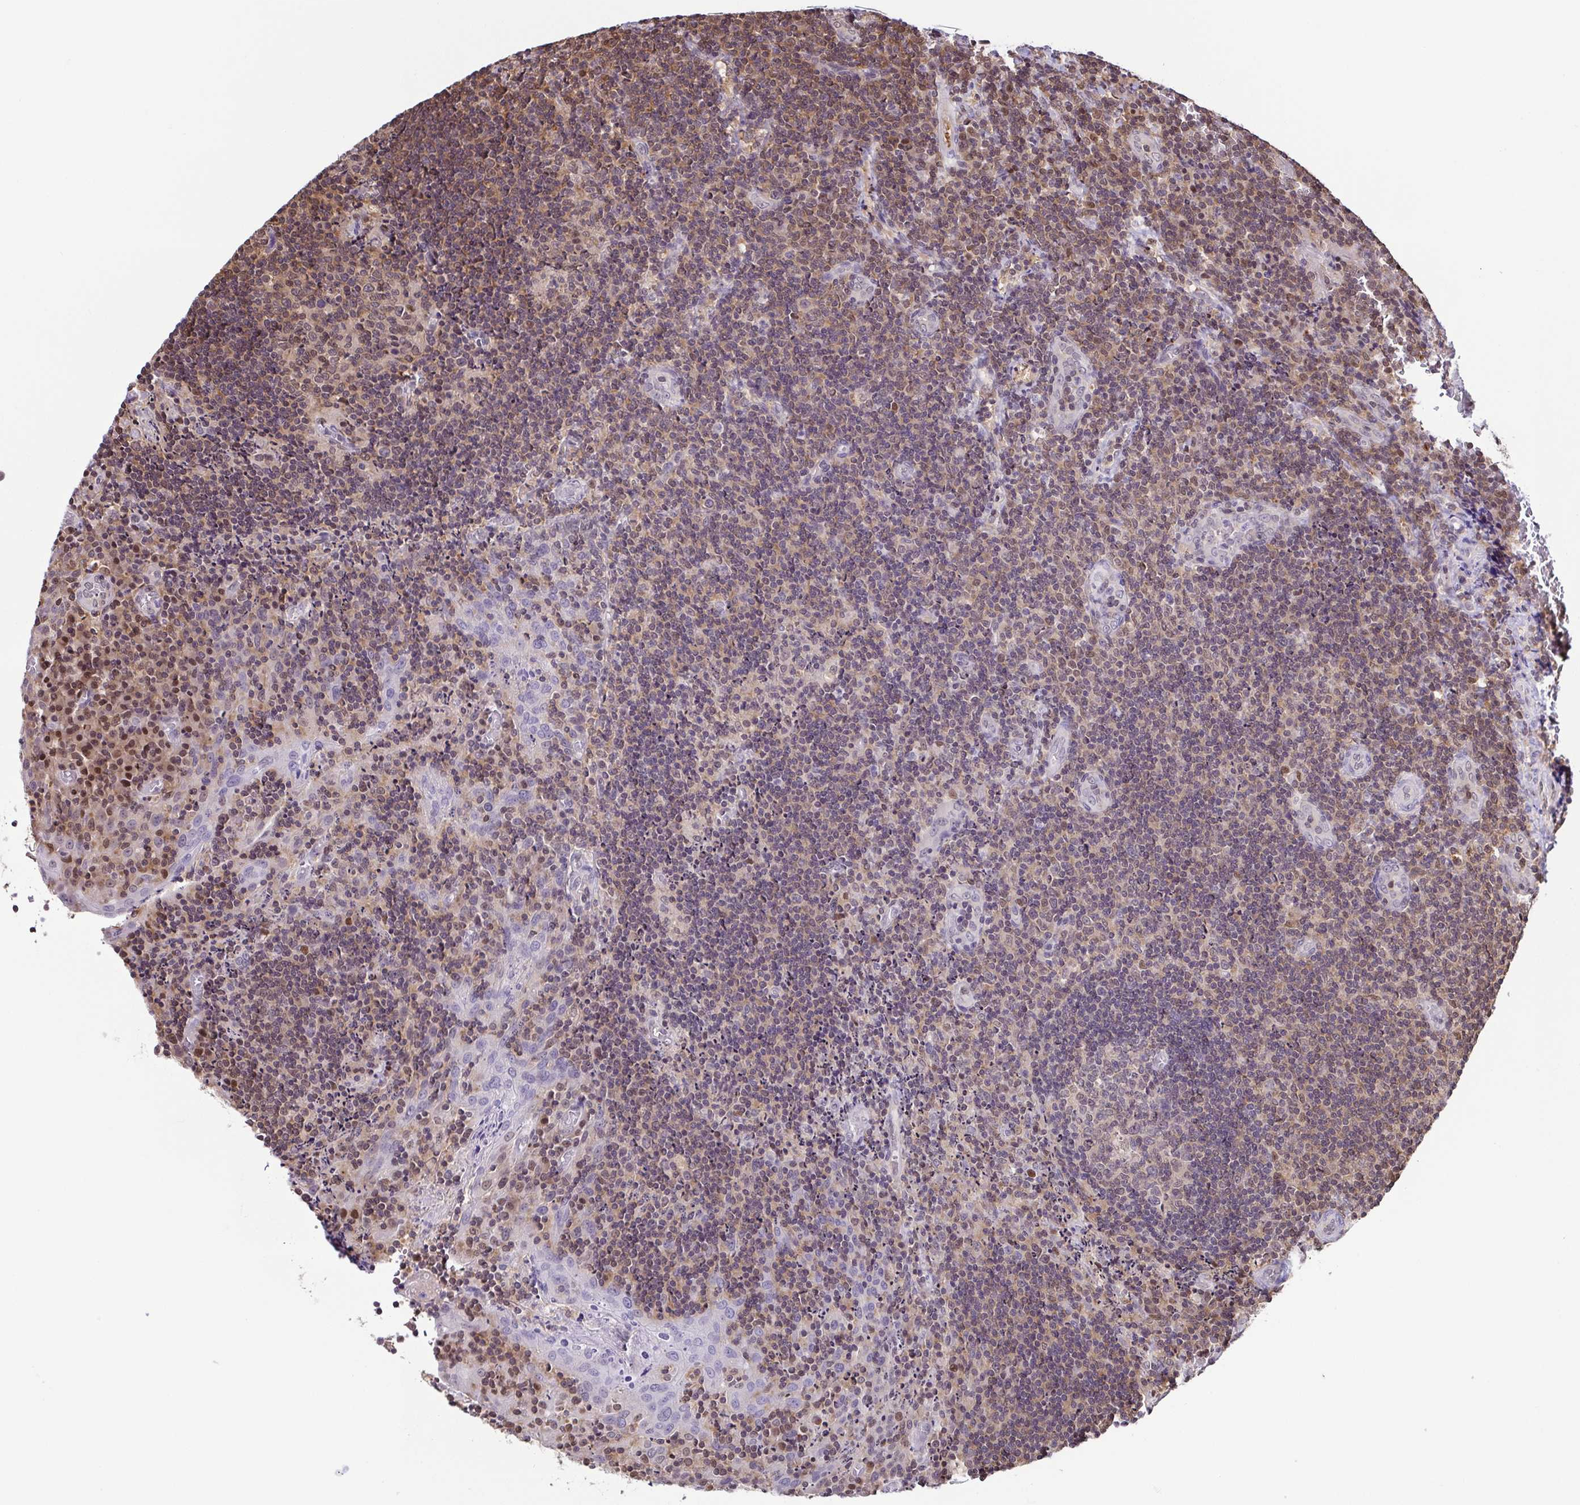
{"staining": {"intensity": "weak", "quantity": "<25%", "location": "nuclear"}, "tissue": "tonsil", "cell_type": "Germinal center cells", "image_type": "normal", "snomed": [{"axis": "morphology", "description": "Normal tissue, NOS"}, {"axis": "topography", "description": "Tonsil"}], "caption": "The micrograph demonstrates no staining of germinal center cells in unremarkable tonsil.", "gene": "PSMB9", "patient": {"sex": "male", "age": 17}}